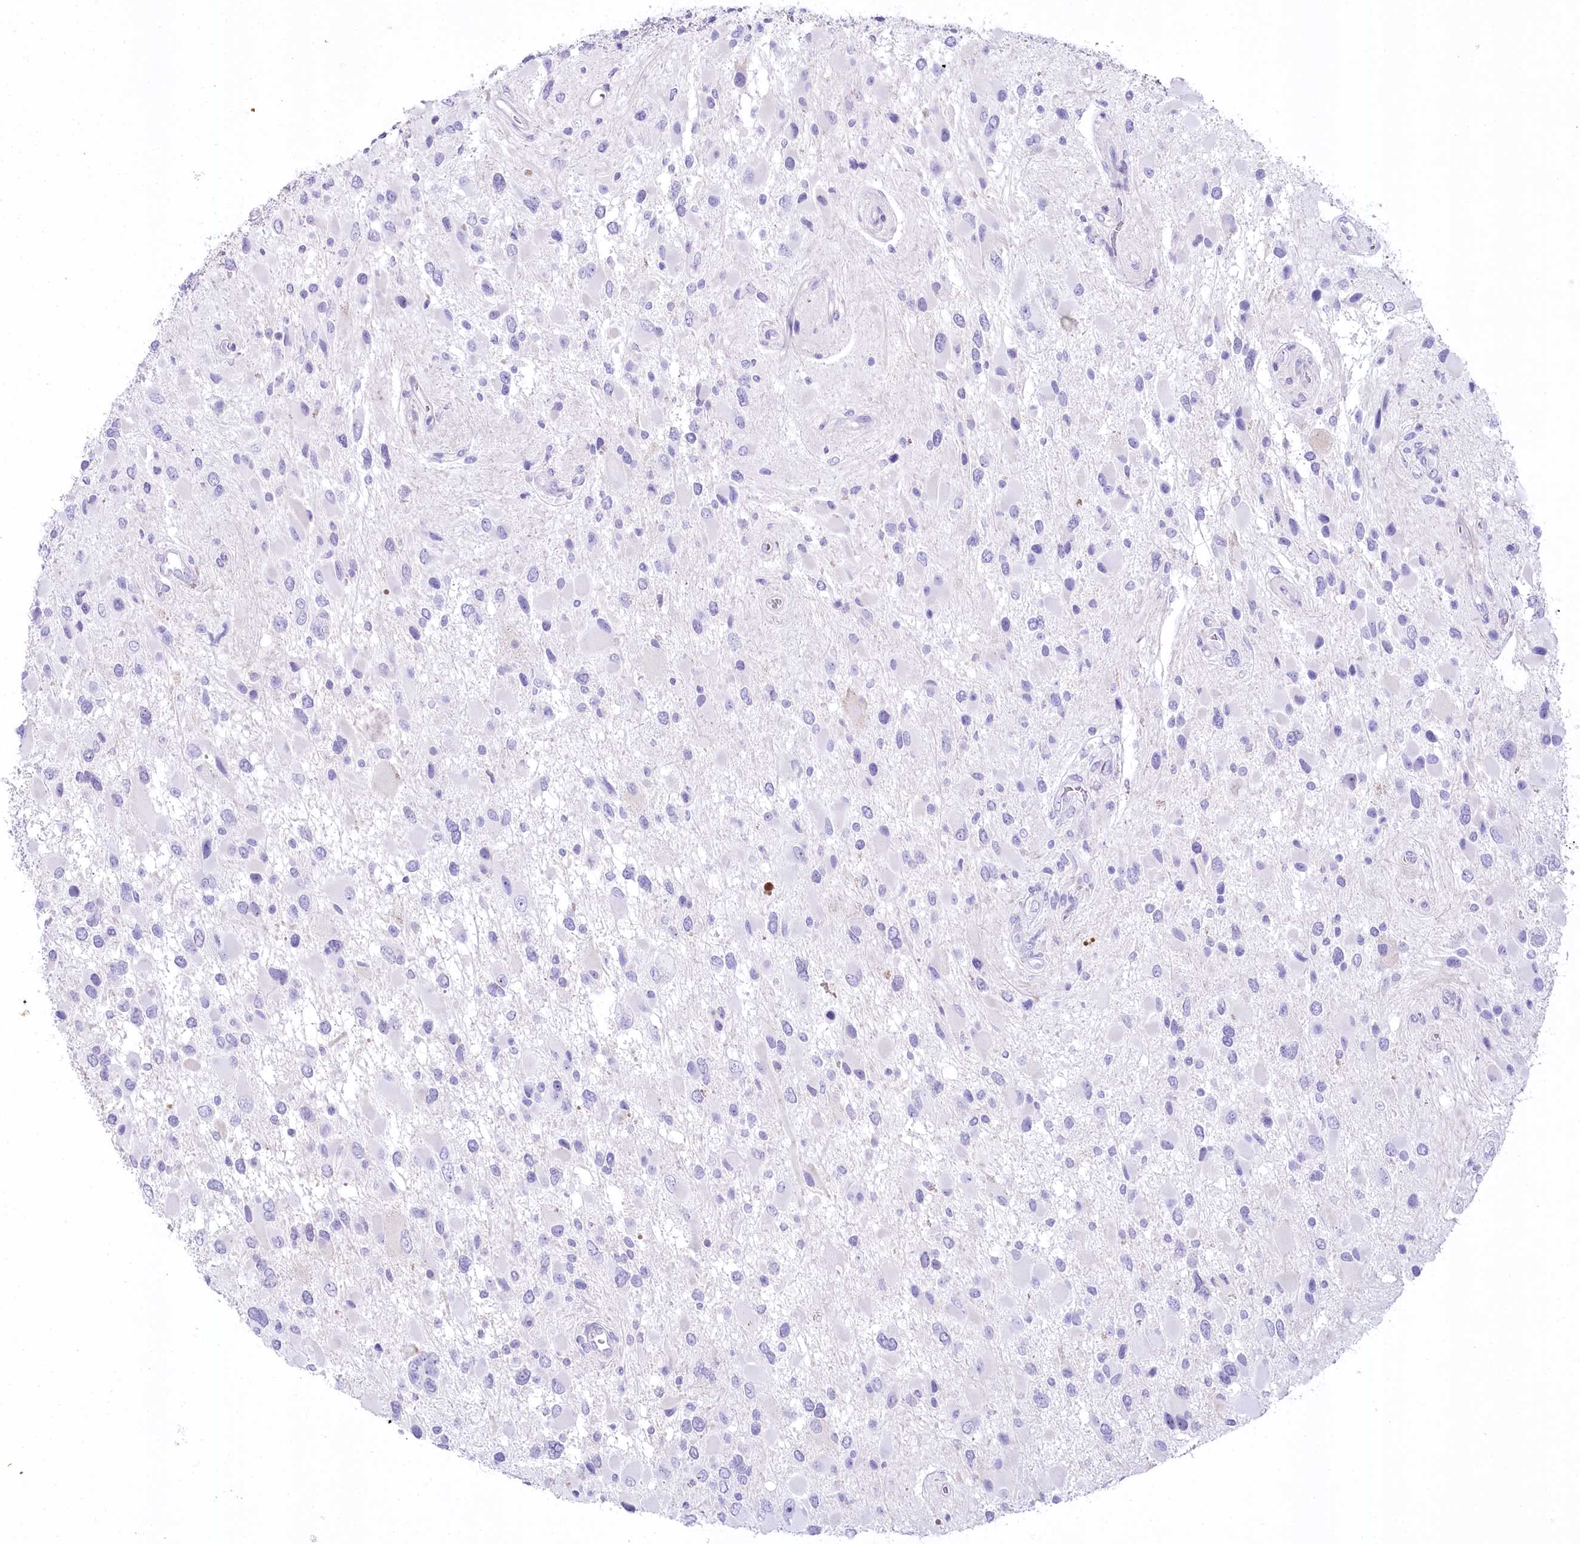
{"staining": {"intensity": "negative", "quantity": "none", "location": "none"}, "tissue": "glioma", "cell_type": "Tumor cells", "image_type": "cancer", "snomed": [{"axis": "morphology", "description": "Glioma, malignant, High grade"}, {"axis": "topography", "description": "Brain"}], "caption": "Glioma was stained to show a protein in brown. There is no significant expression in tumor cells.", "gene": "MYOZ1", "patient": {"sex": "male", "age": 53}}